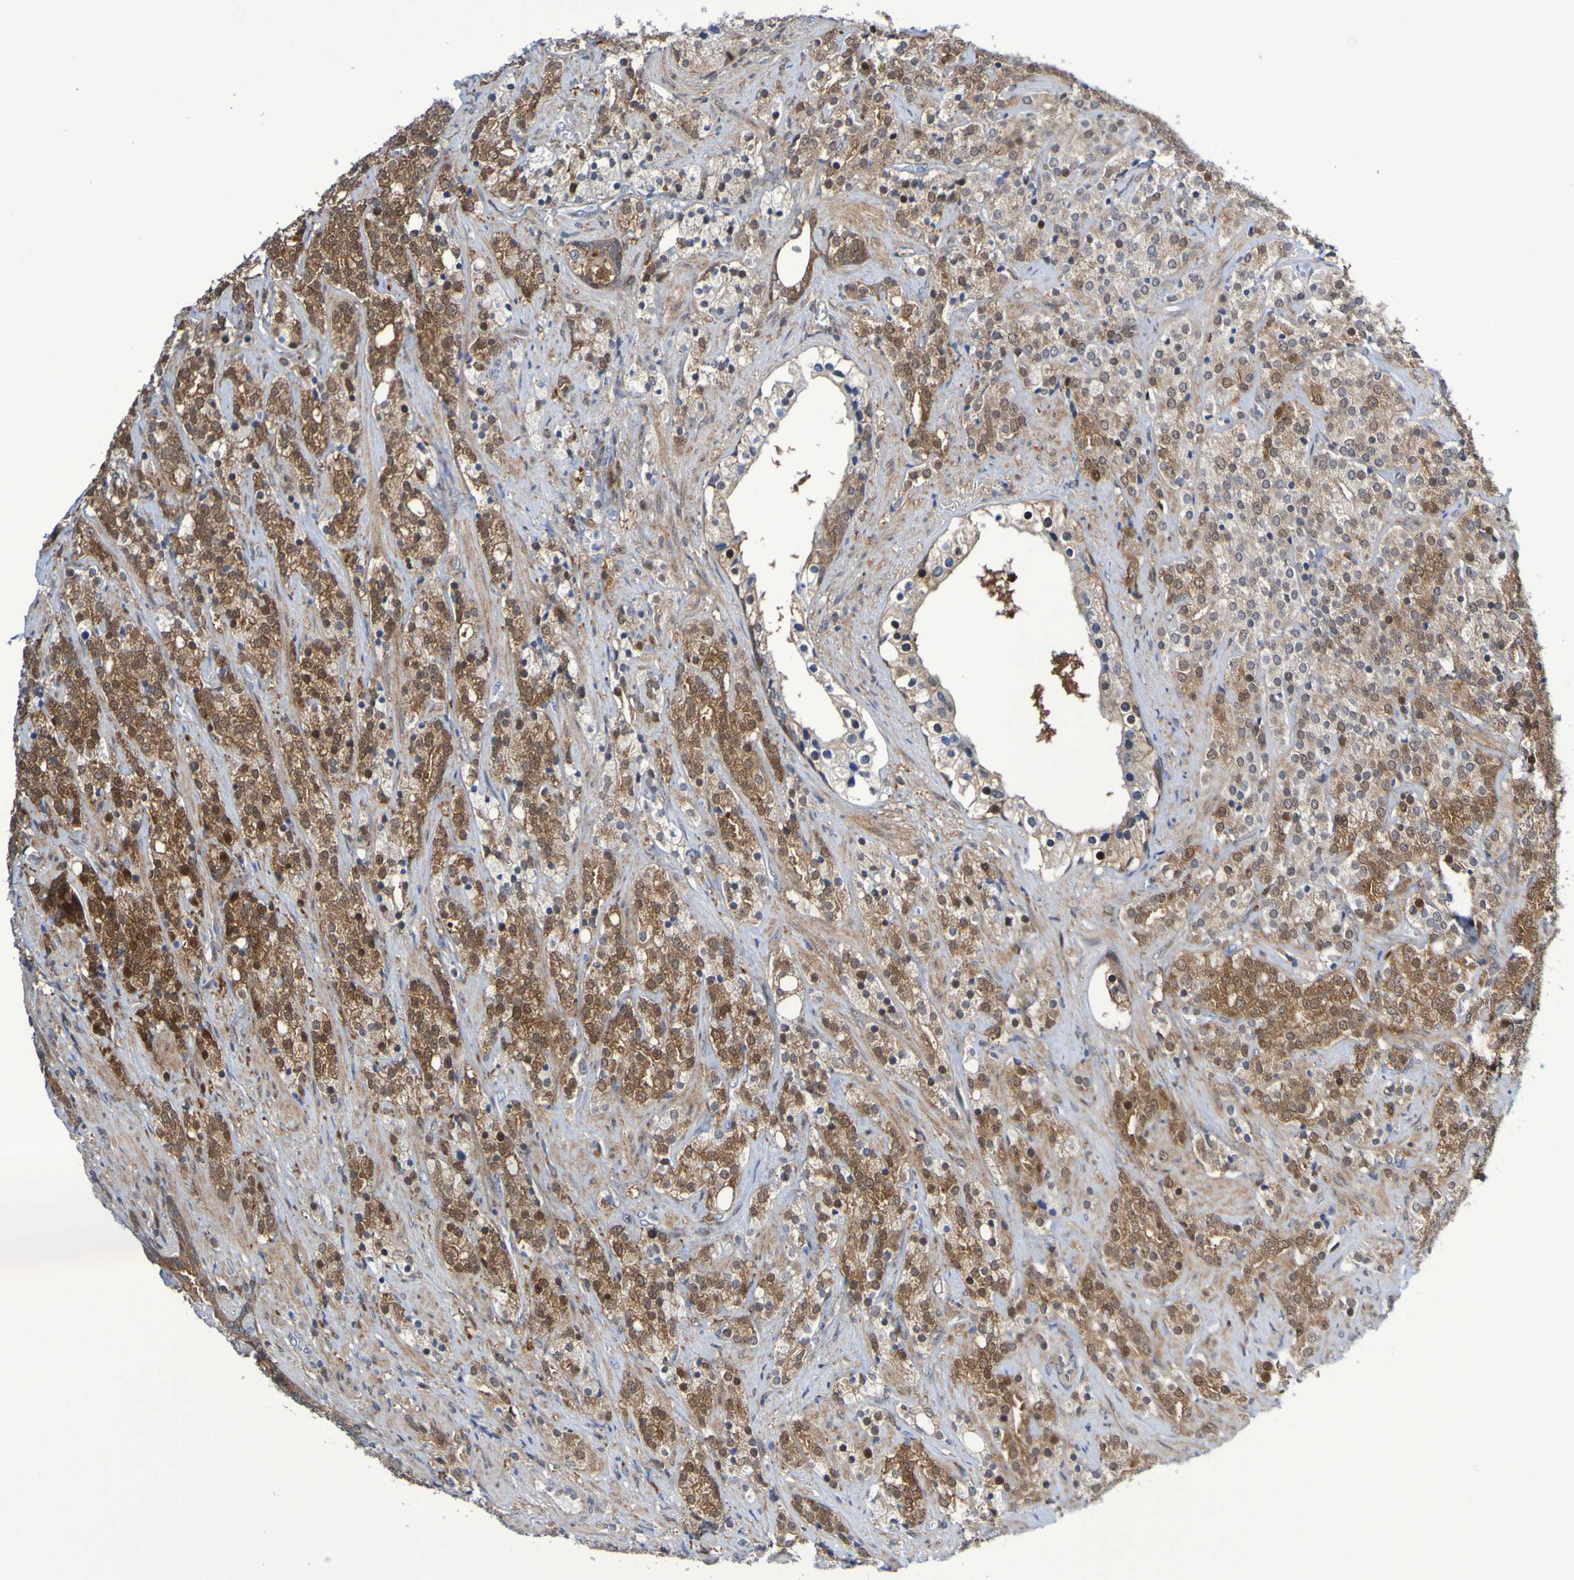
{"staining": {"intensity": "moderate", "quantity": ">75%", "location": "cytoplasmic/membranous"}, "tissue": "prostate cancer", "cell_type": "Tumor cells", "image_type": "cancer", "snomed": [{"axis": "morphology", "description": "Adenocarcinoma, High grade"}, {"axis": "topography", "description": "Prostate"}], "caption": "An image showing moderate cytoplasmic/membranous staining in about >75% of tumor cells in prostate high-grade adenocarcinoma, as visualized by brown immunohistochemical staining.", "gene": "ATIC", "patient": {"sex": "male", "age": 71}}